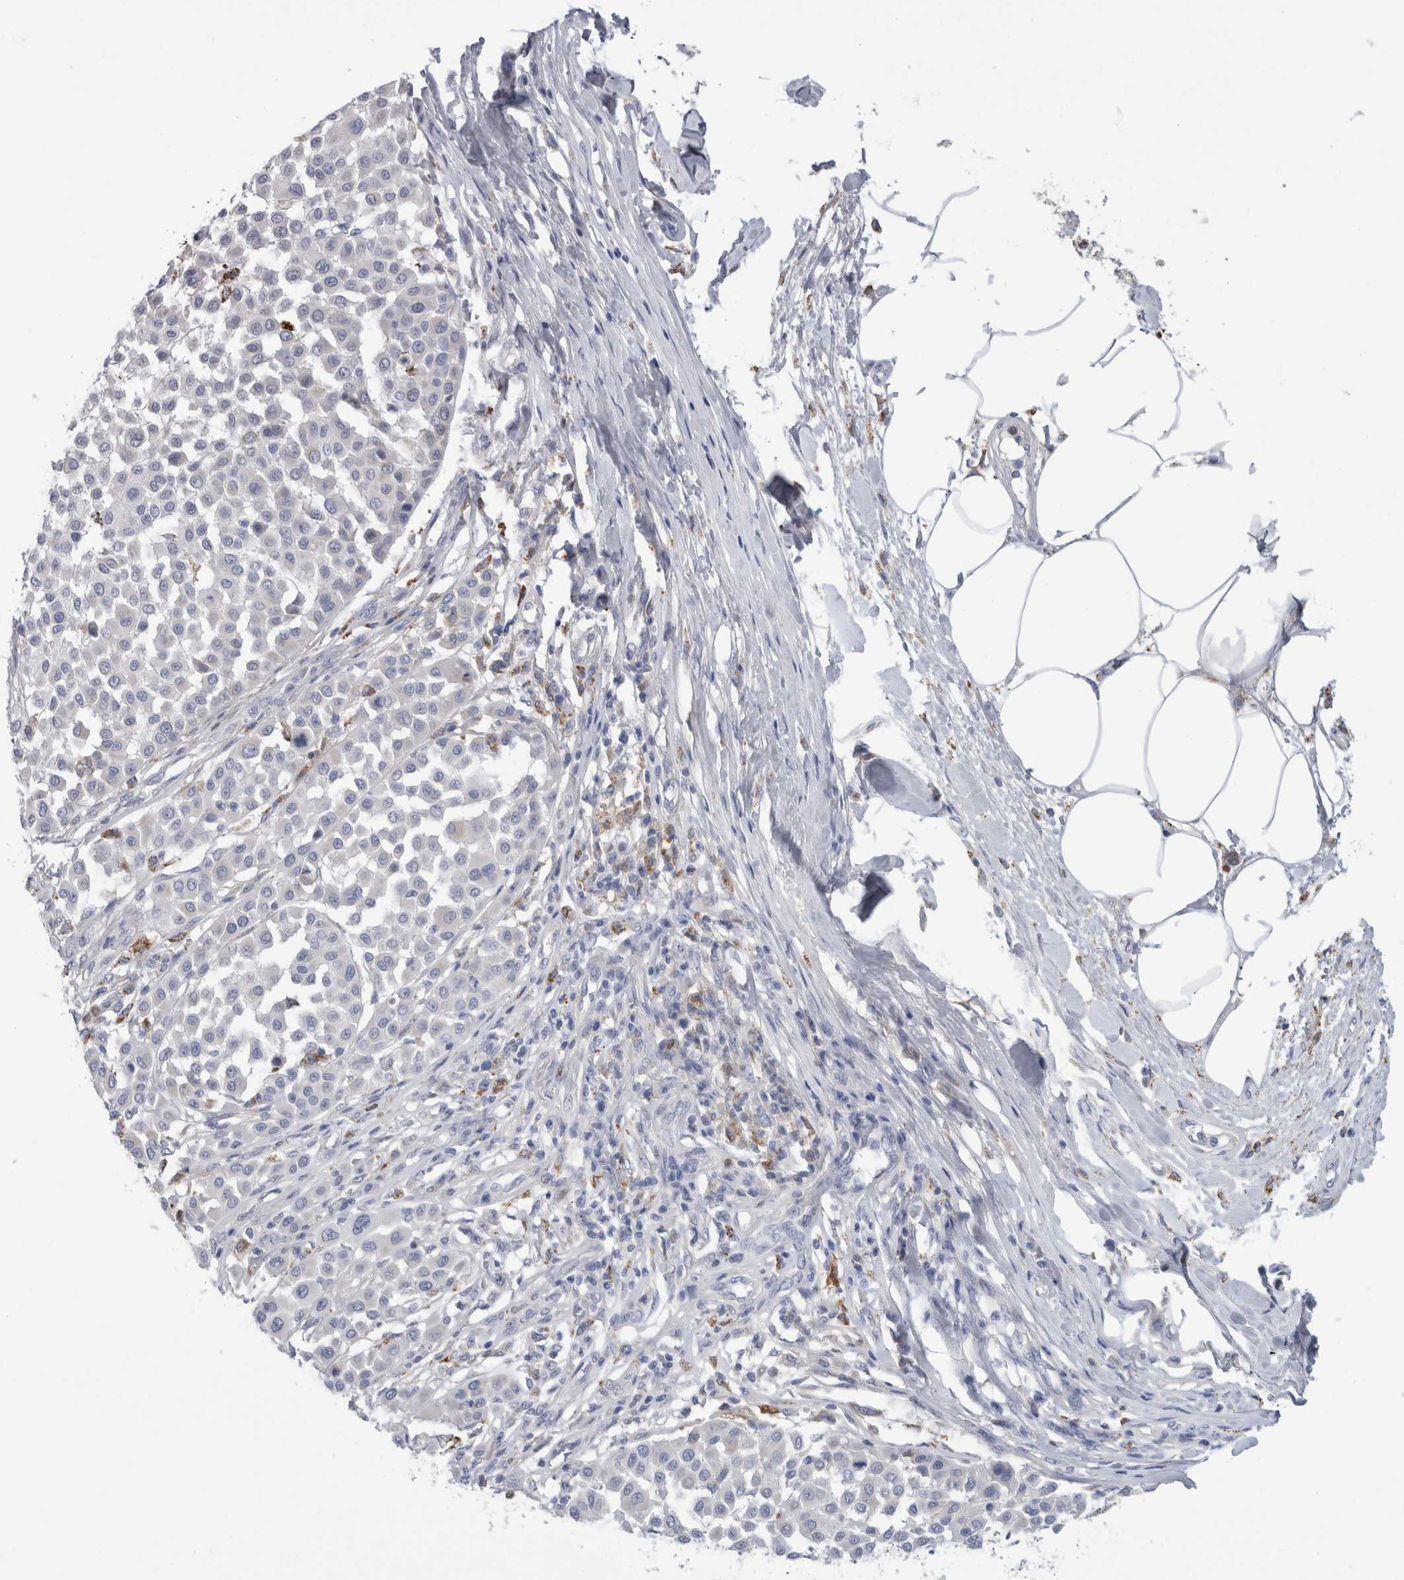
{"staining": {"intensity": "weak", "quantity": "<25%", "location": "cytoplasmic/membranous"}, "tissue": "melanoma", "cell_type": "Tumor cells", "image_type": "cancer", "snomed": [{"axis": "morphology", "description": "Malignant melanoma, Metastatic site"}, {"axis": "topography", "description": "Soft tissue"}], "caption": "Tumor cells are negative for protein expression in human malignant melanoma (metastatic site).", "gene": "GATM", "patient": {"sex": "male", "age": 41}}